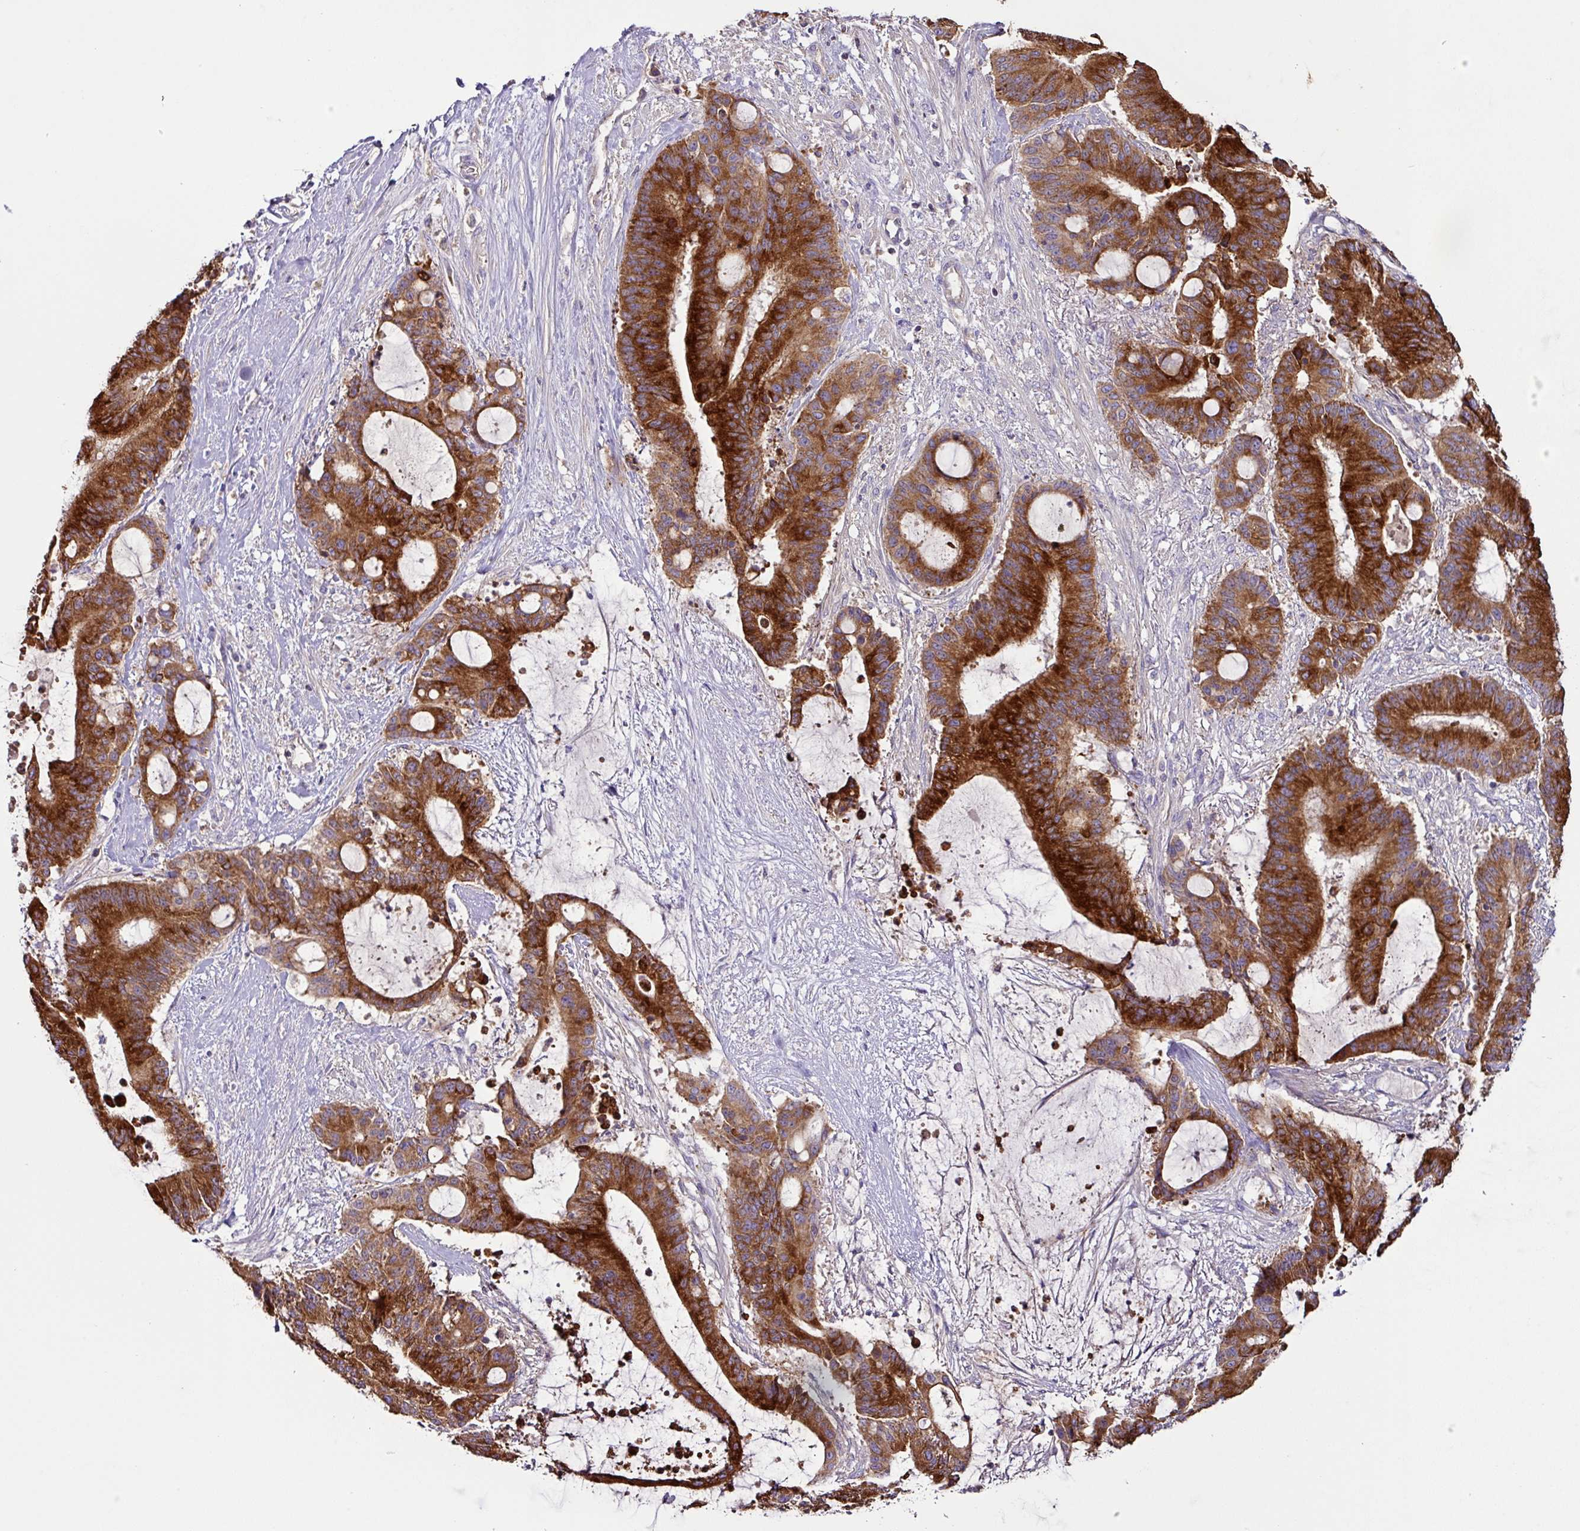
{"staining": {"intensity": "strong", "quantity": ">75%", "location": "cytoplasmic/membranous"}, "tissue": "liver cancer", "cell_type": "Tumor cells", "image_type": "cancer", "snomed": [{"axis": "morphology", "description": "Normal tissue, NOS"}, {"axis": "morphology", "description": "Cholangiocarcinoma"}, {"axis": "topography", "description": "Liver"}, {"axis": "topography", "description": "Peripheral nerve tissue"}], "caption": "Immunohistochemistry of cholangiocarcinoma (liver) exhibits high levels of strong cytoplasmic/membranous expression in about >75% of tumor cells. The staining was performed using DAB (3,3'-diaminobenzidine) to visualize the protein expression in brown, while the nuclei were stained in blue with hematoxylin (Magnification: 20x).", "gene": "AGR3", "patient": {"sex": "female", "age": 73}}